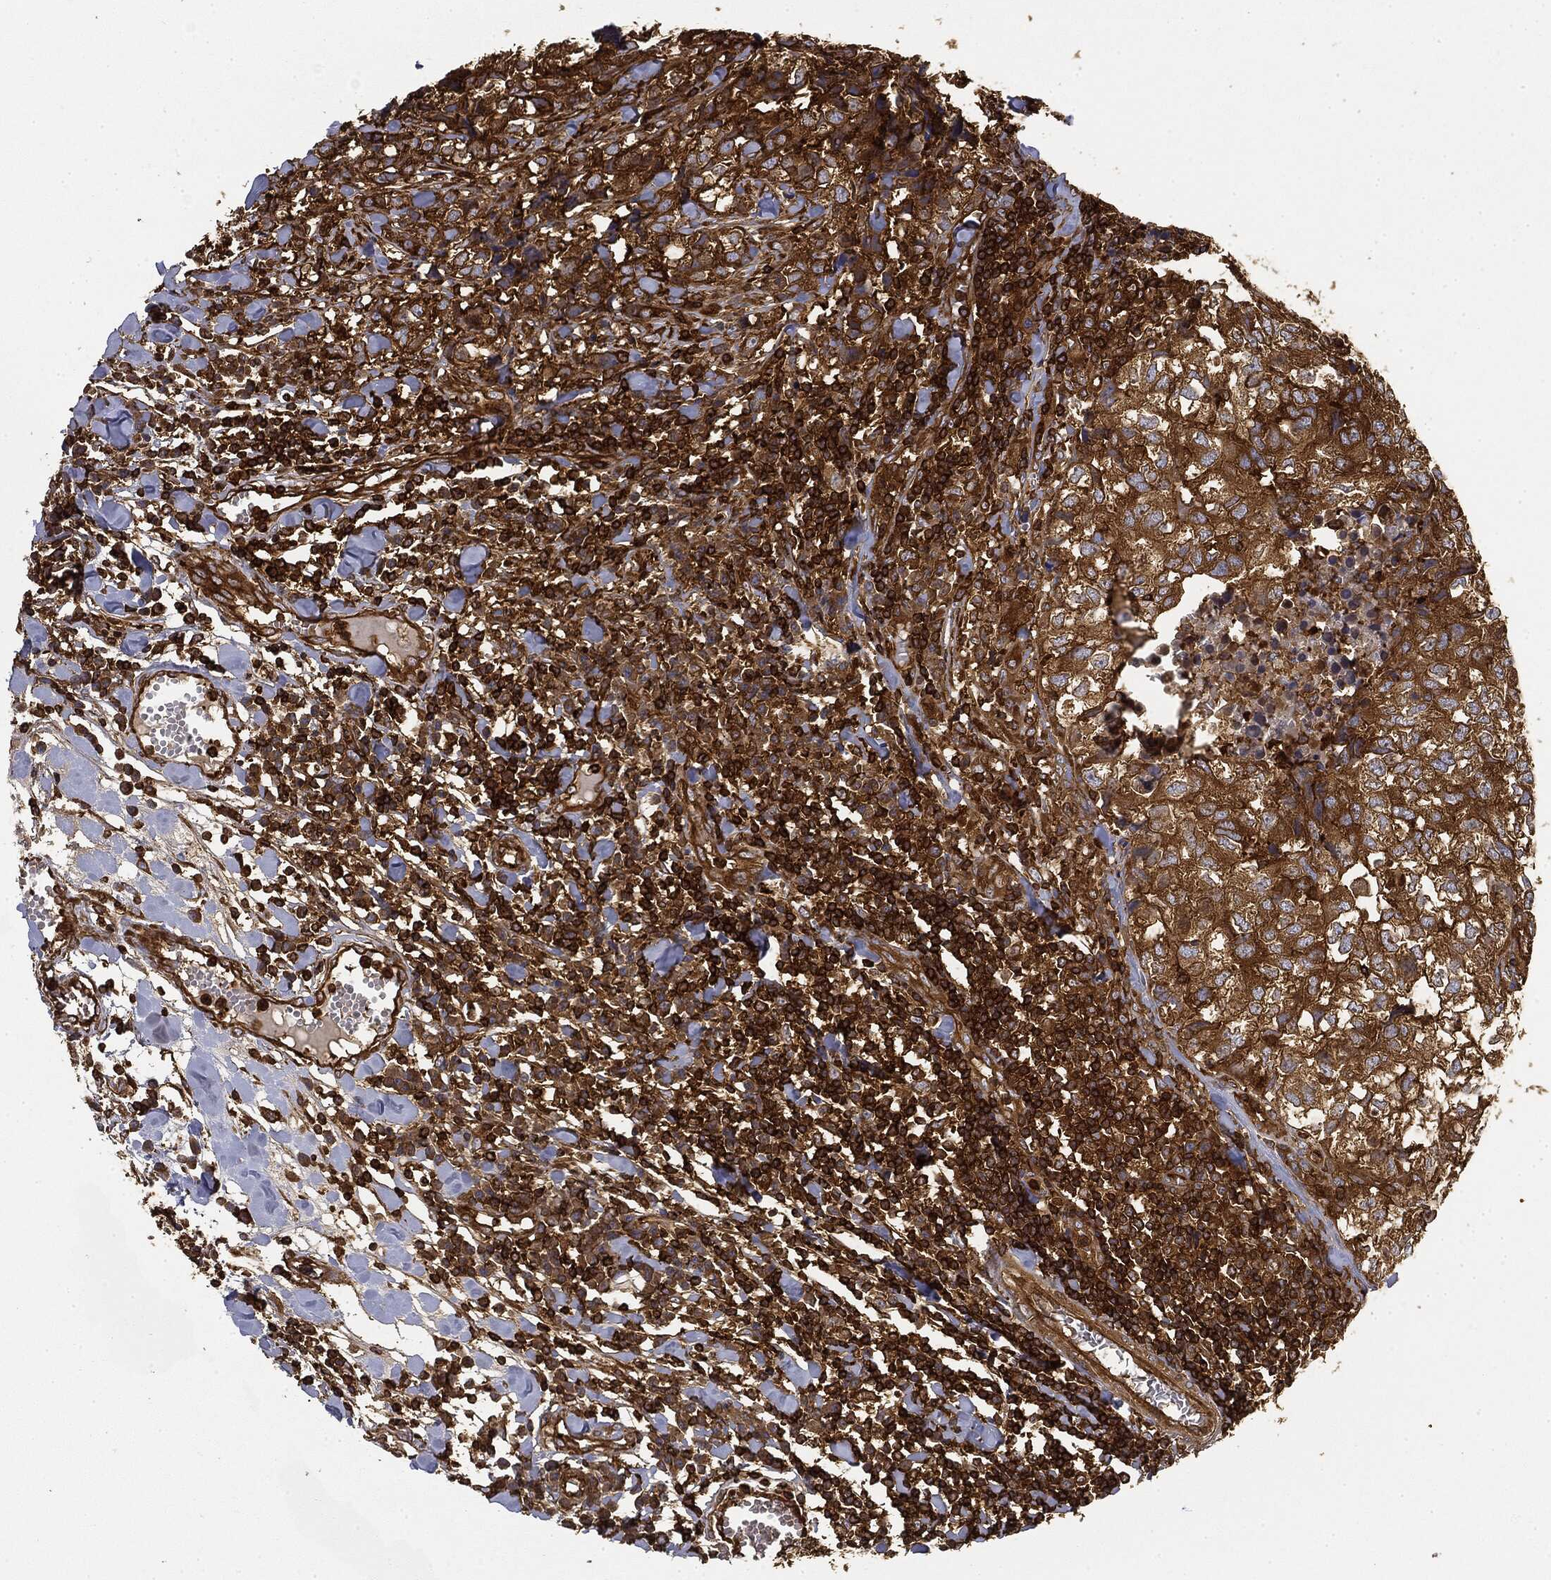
{"staining": {"intensity": "moderate", "quantity": ">75%", "location": "cytoplasmic/membranous"}, "tissue": "breast cancer", "cell_type": "Tumor cells", "image_type": "cancer", "snomed": [{"axis": "morphology", "description": "Duct carcinoma"}, {"axis": "topography", "description": "Breast"}], "caption": "IHC (DAB (3,3'-diaminobenzidine)) staining of human breast cancer (infiltrating ductal carcinoma) demonstrates moderate cytoplasmic/membranous protein staining in approximately >75% of tumor cells.", "gene": "WDR1", "patient": {"sex": "female", "age": 30}}